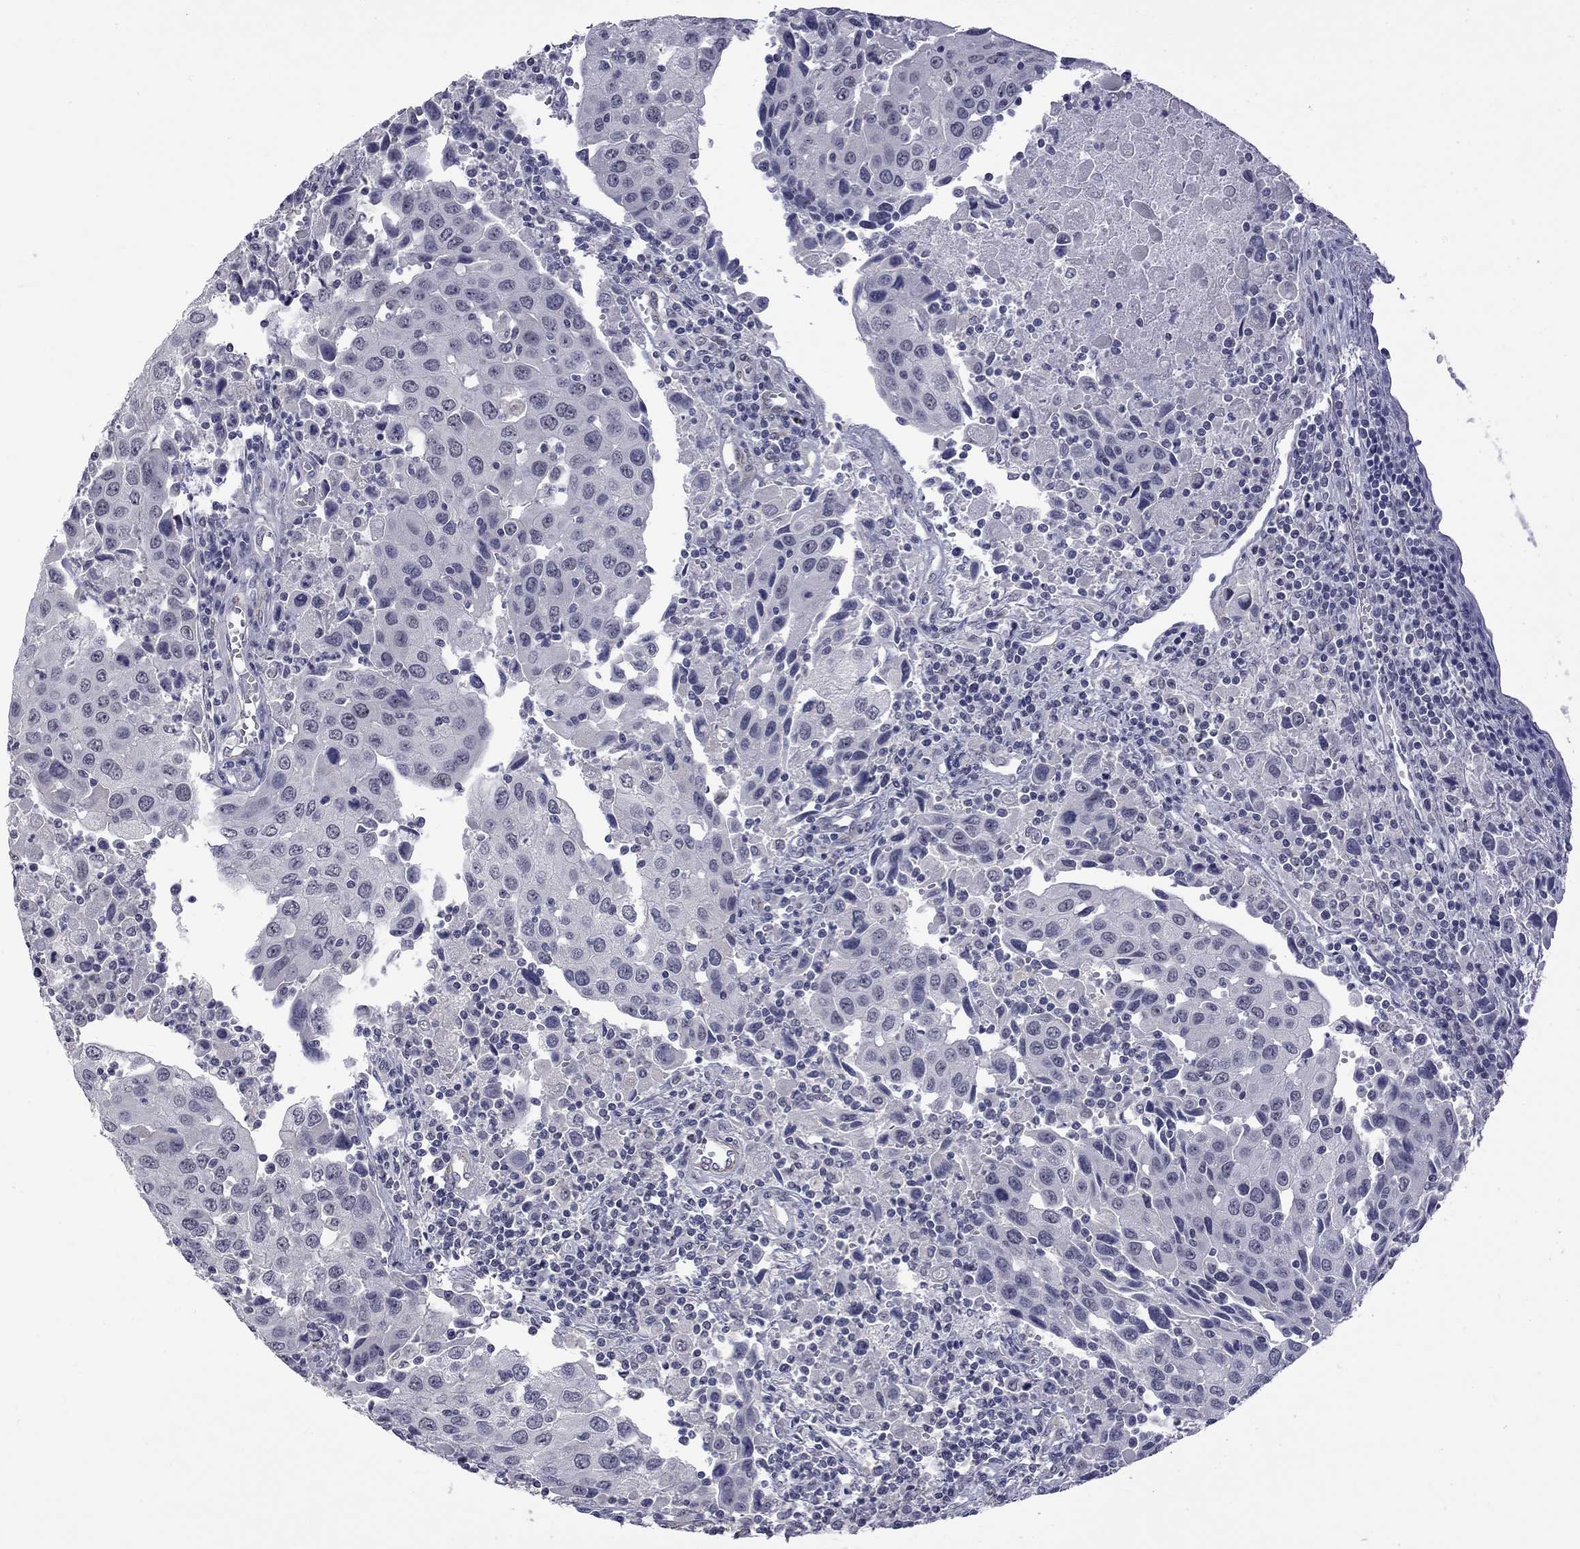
{"staining": {"intensity": "negative", "quantity": "none", "location": "none"}, "tissue": "urothelial cancer", "cell_type": "Tumor cells", "image_type": "cancer", "snomed": [{"axis": "morphology", "description": "Urothelial carcinoma, High grade"}, {"axis": "topography", "description": "Urinary bladder"}], "caption": "Tumor cells show no significant protein expression in urothelial carcinoma (high-grade).", "gene": "GSG1L", "patient": {"sex": "female", "age": 85}}